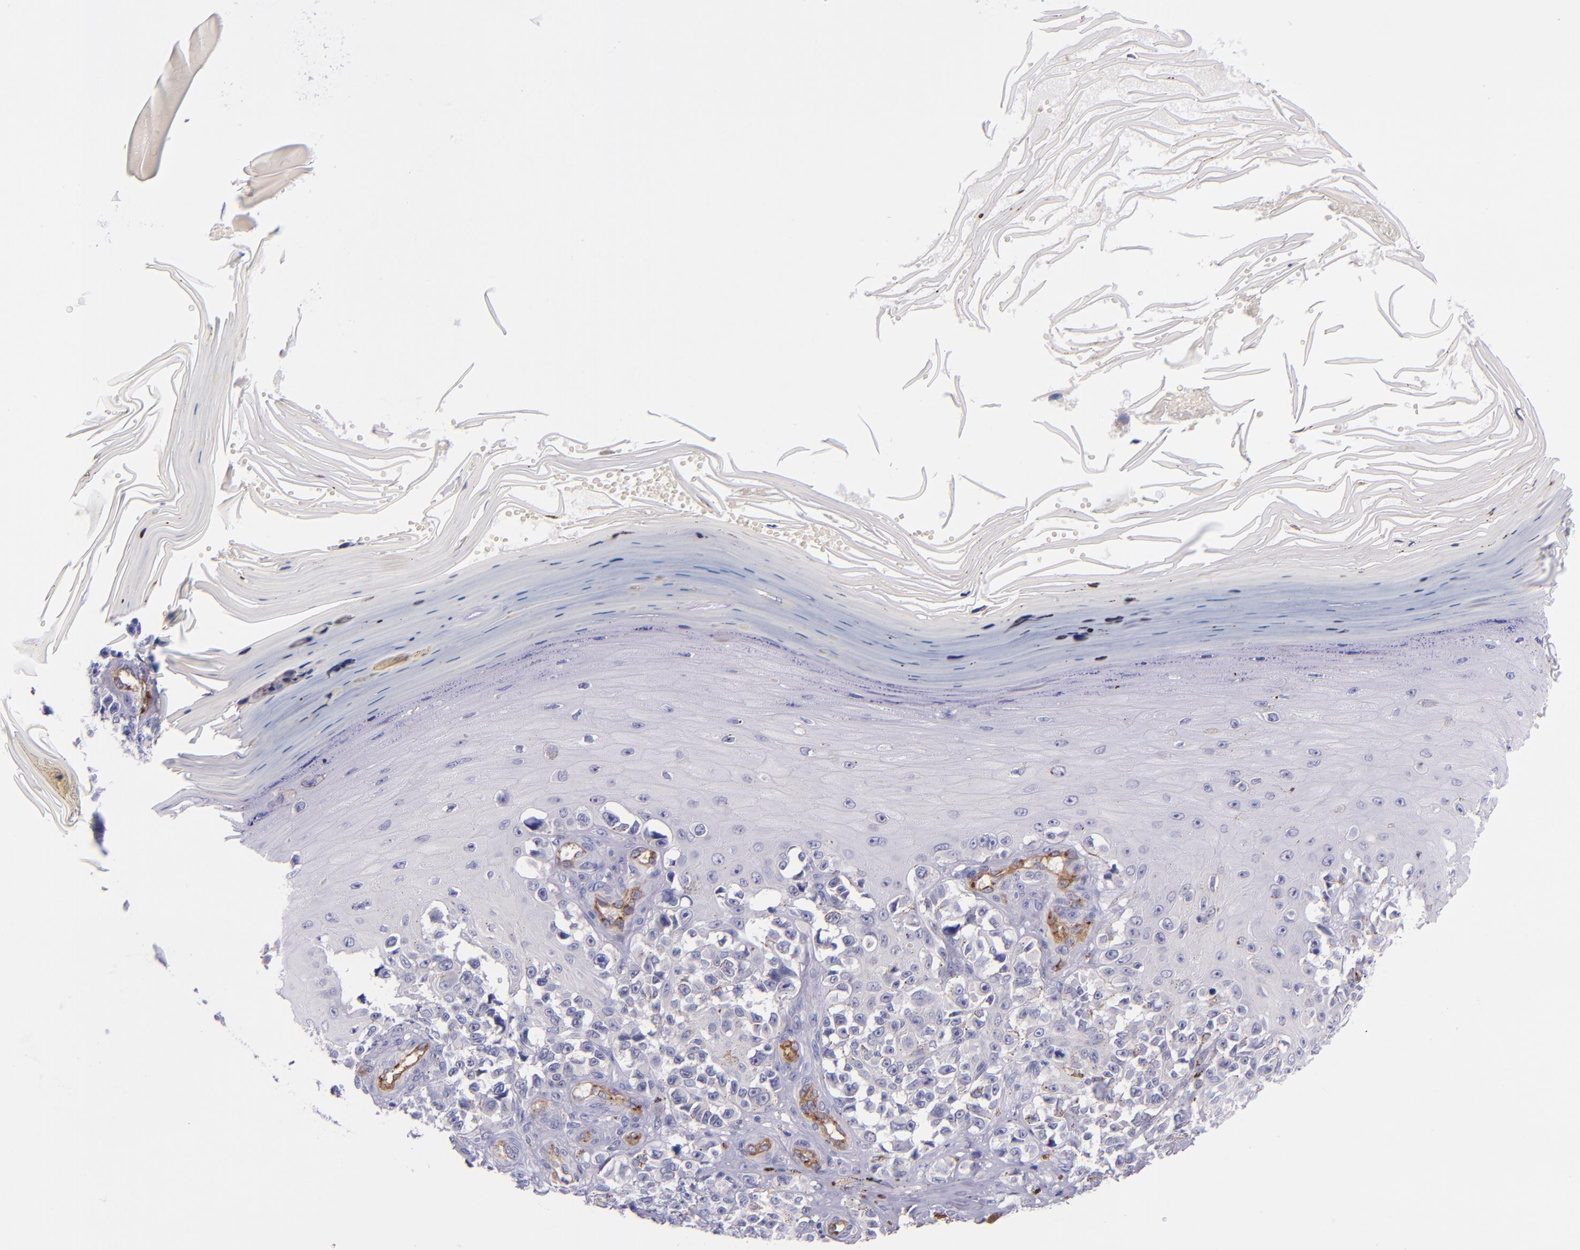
{"staining": {"intensity": "negative", "quantity": "none", "location": "none"}, "tissue": "melanoma", "cell_type": "Tumor cells", "image_type": "cancer", "snomed": [{"axis": "morphology", "description": "Malignant melanoma, NOS"}, {"axis": "topography", "description": "Skin"}], "caption": "High magnification brightfield microscopy of melanoma stained with DAB (brown) and counterstained with hematoxylin (blue): tumor cells show no significant positivity.", "gene": "NOS3", "patient": {"sex": "female", "age": 82}}